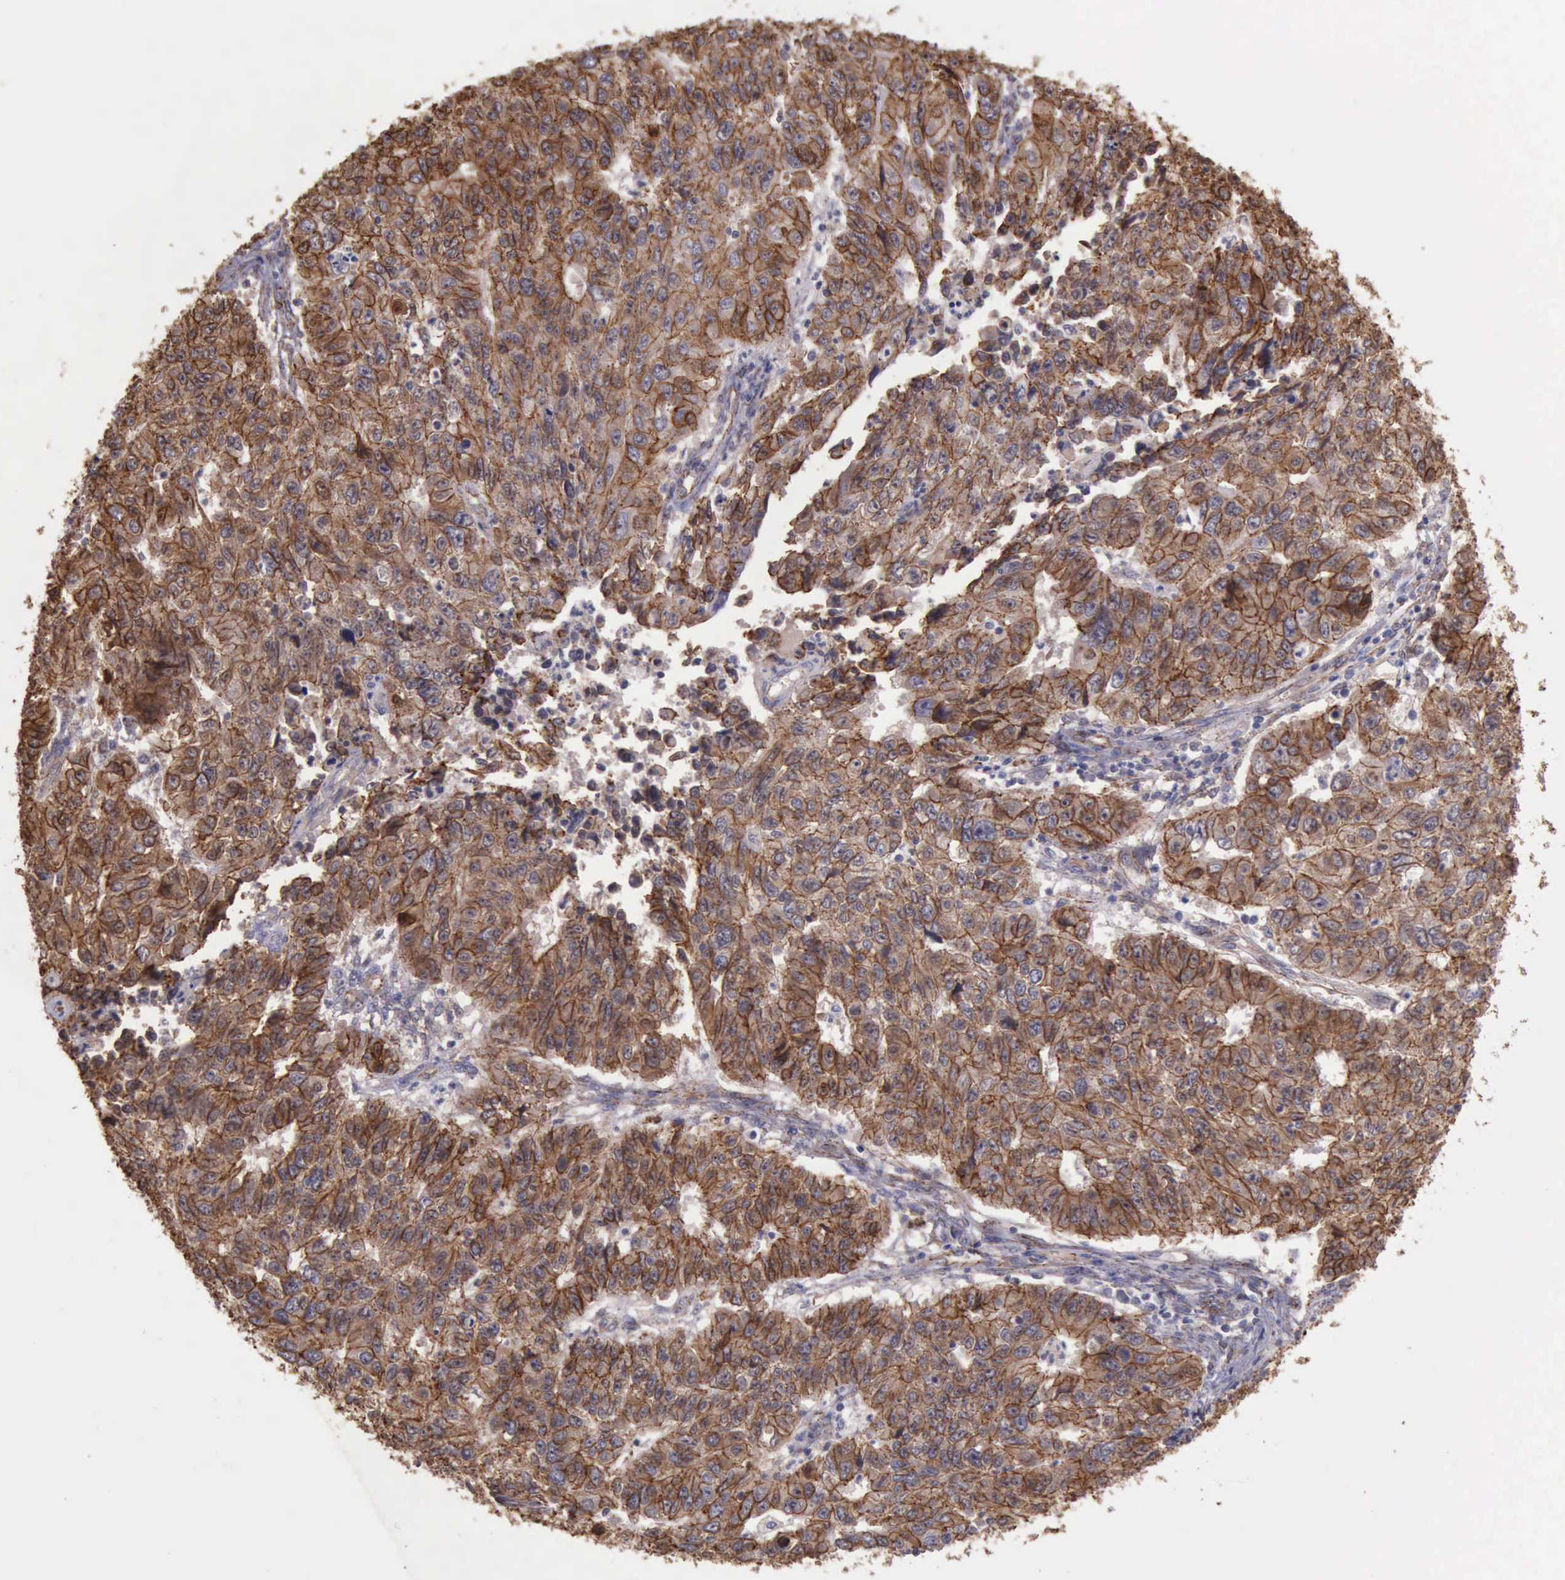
{"staining": {"intensity": "moderate", "quantity": ">75%", "location": "cytoplasmic/membranous"}, "tissue": "endometrial cancer", "cell_type": "Tumor cells", "image_type": "cancer", "snomed": [{"axis": "morphology", "description": "Adenocarcinoma, NOS"}, {"axis": "topography", "description": "Endometrium"}], "caption": "Immunohistochemistry micrograph of human adenocarcinoma (endometrial) stained for a protein (brown), which exhibits medium levels of moderate cytoplasmic/membranous staining in about >75% of tumor cells.", "gene": "CTNNB1", "patient": {"sex": "female", "age": 42}}